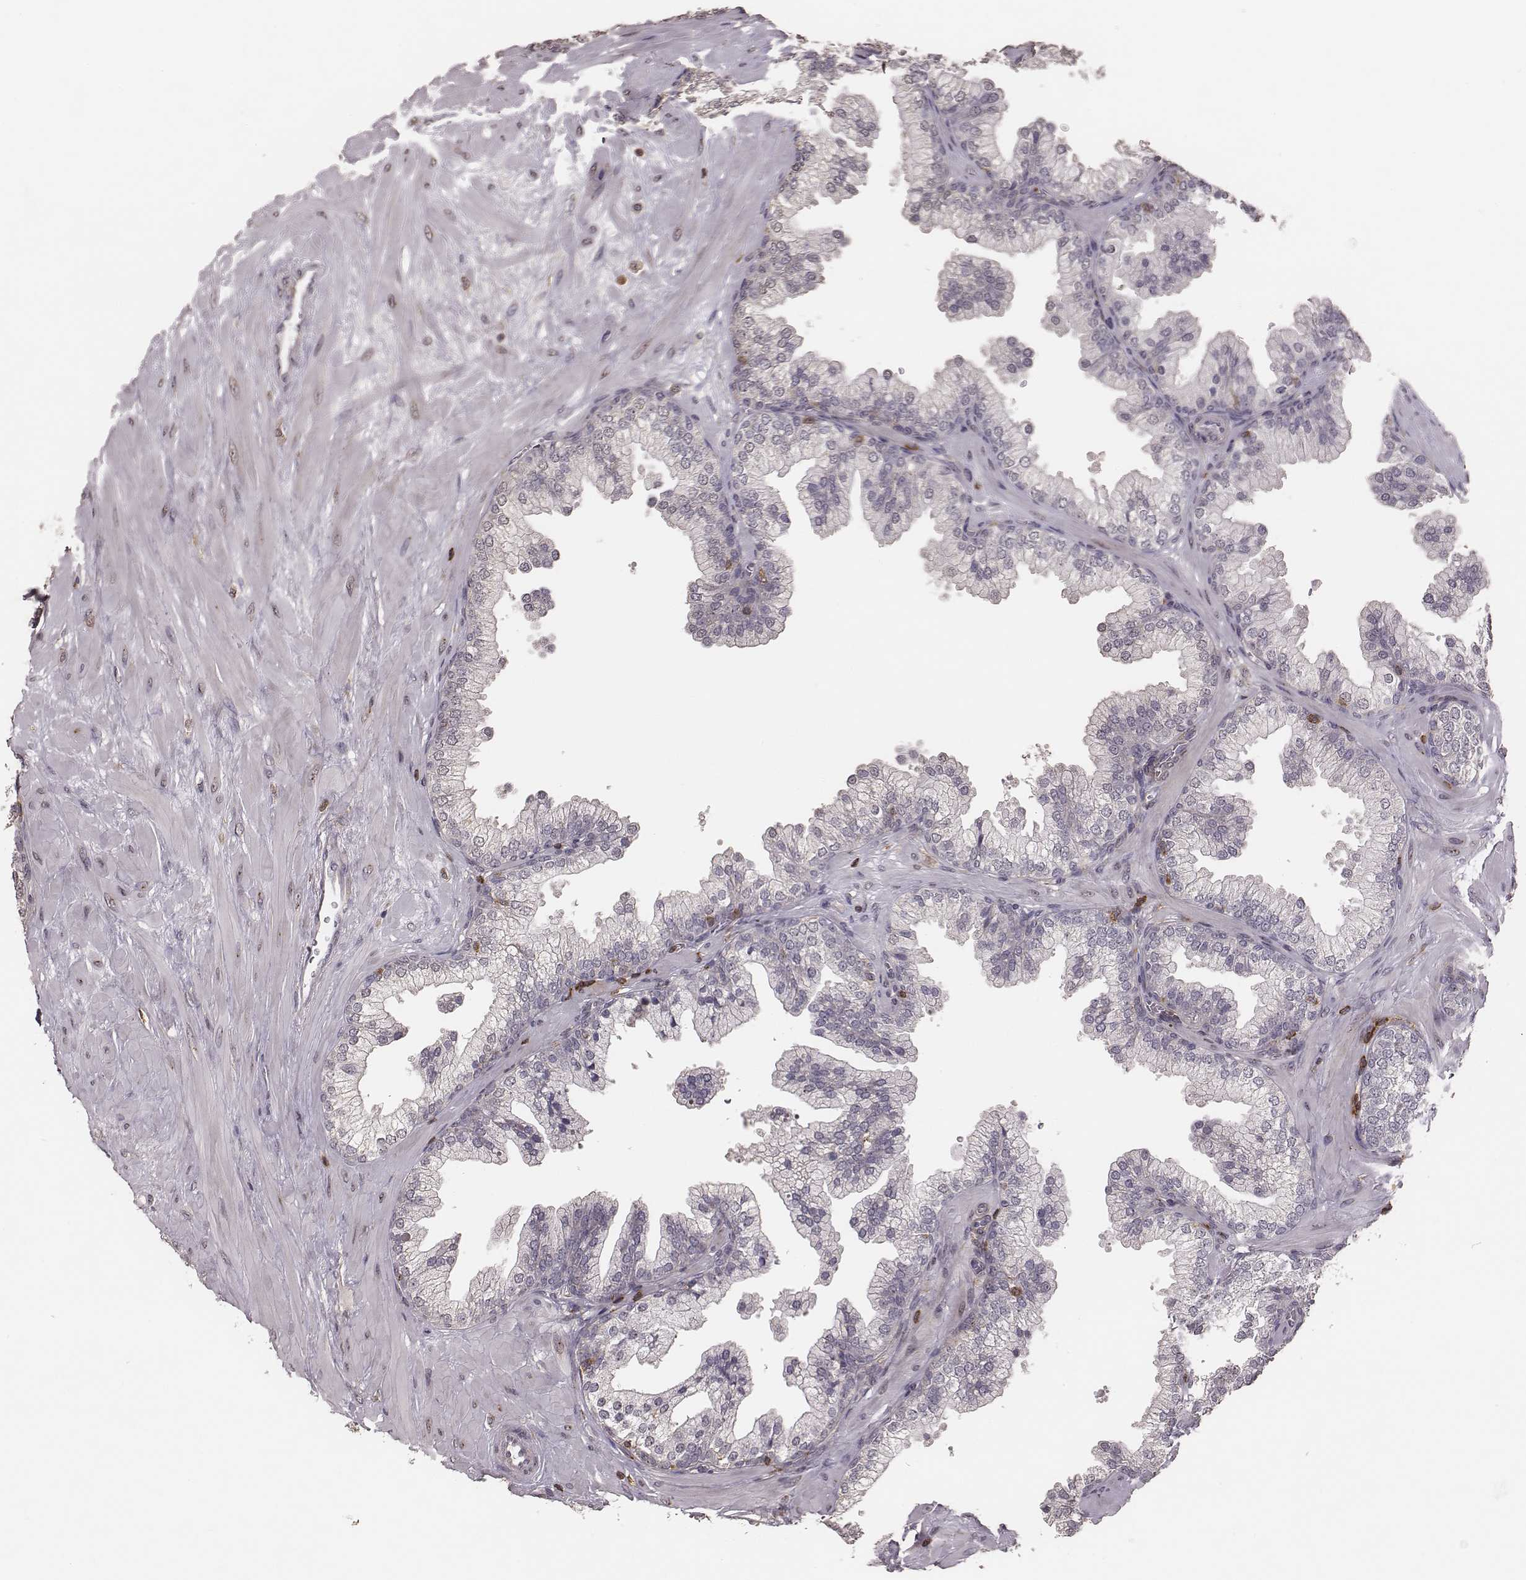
{"staining": {"intensity": "negative", "quantity": "none", "location": "none"}, "tissue": "prostate", "cell_type": "Glandular cells", "image_type": "normal", "snomed": [{"axis": "morphology", "description": "Normal tissue, NOS"}, {"axis": "topography", "description": "Prostate"}, {"axis": "topography", "description": "Peripheral nerve tissue"}], "caption": "Immunohistochemical staining of unremarkable prostate exhibits no significant positivity in glandular cells.", "gene": "PILRA", "patient": {"sex": "male", "age": 61}}